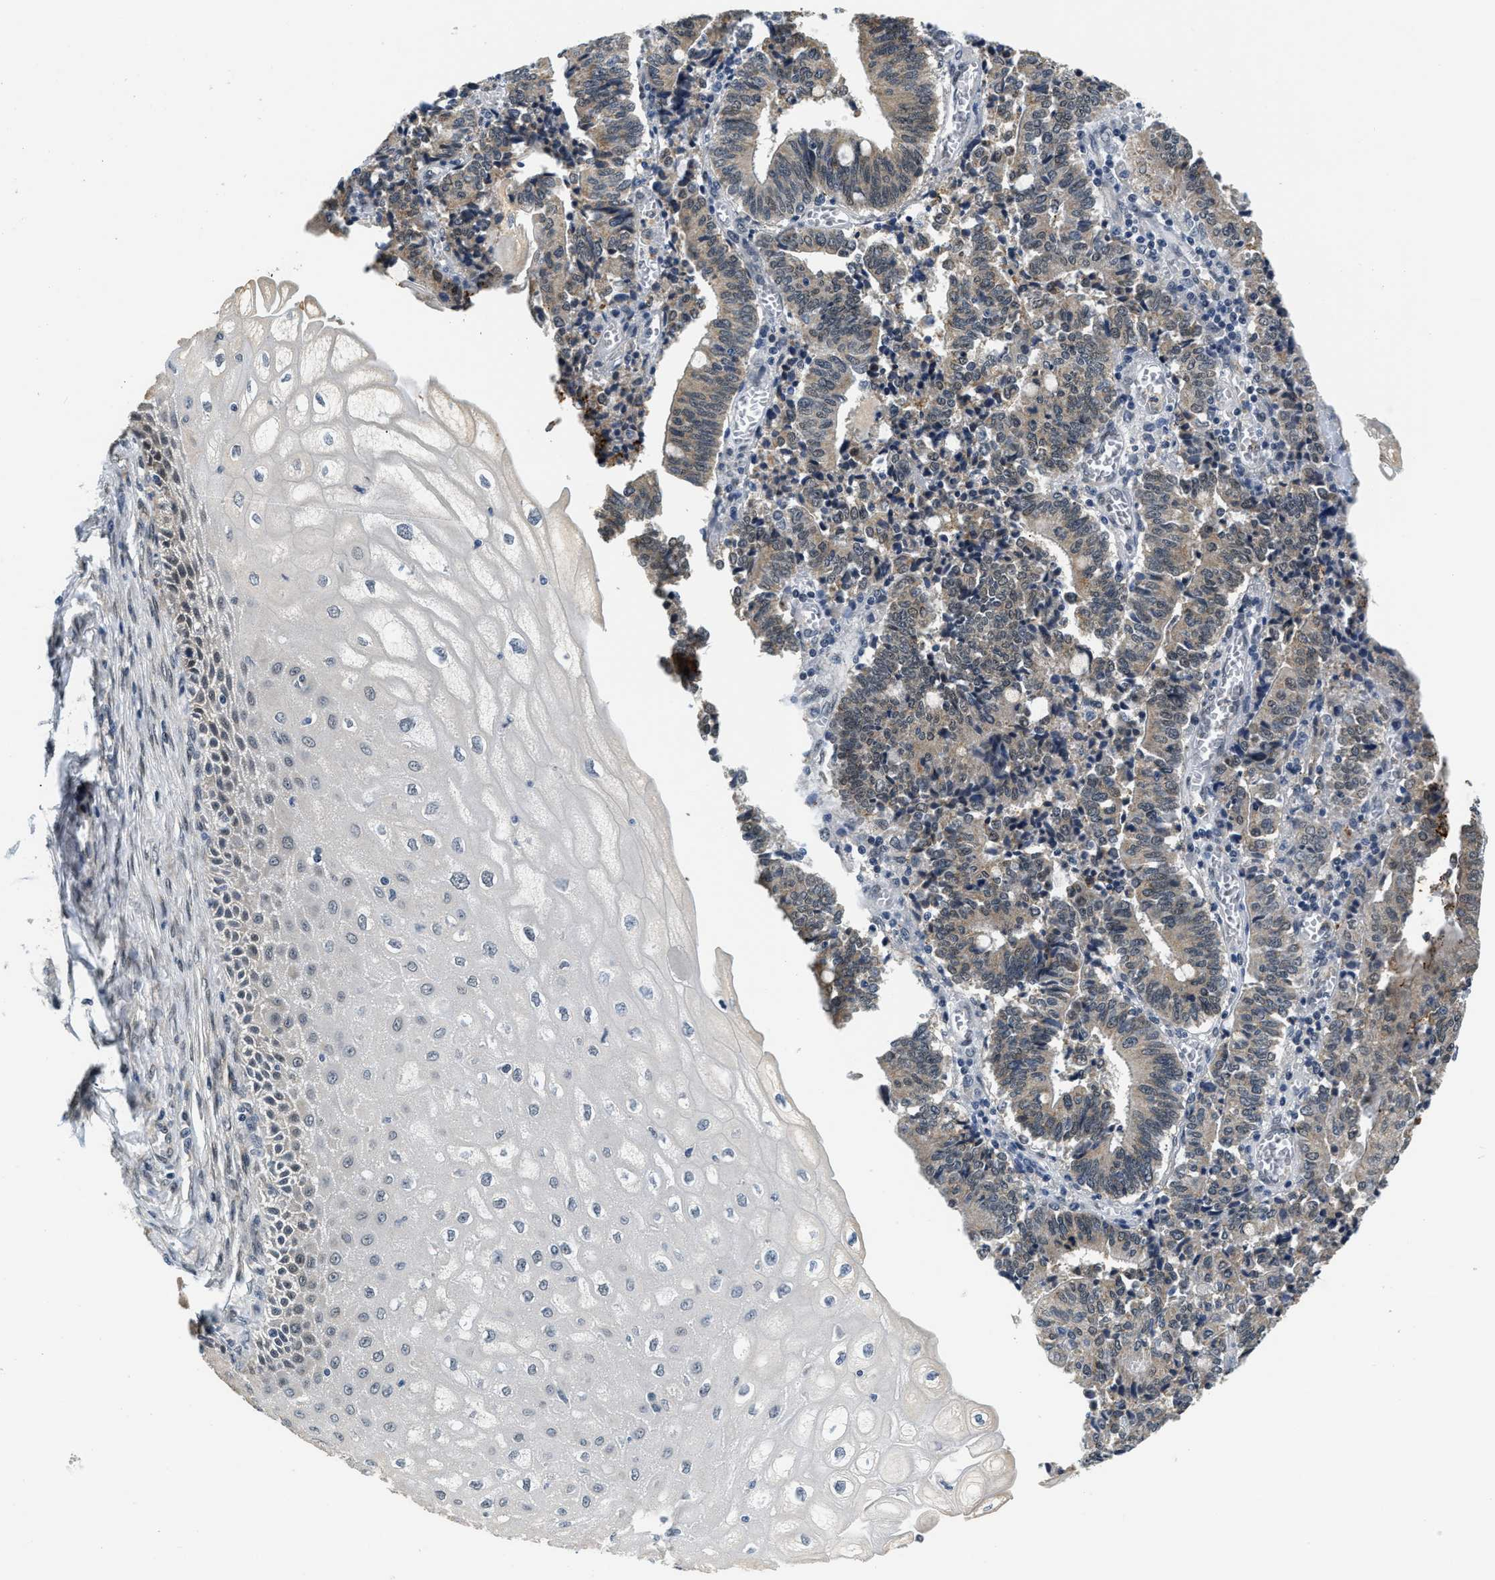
{"staining": {"intensity": "weak", "quantity": ">75%", "location": "cytoplasmic/membranous"}, "tissue": "cervical cancer", "cell_type": "Tumor cells", "image_type": "cancer", "snomed": [{"axis": "morphology", "description": "Adenocarcinoma, NOS"}, {"axis": "topography", "description": "Cervix"}], "caption": "Cervical cancer was stained to show a protein in brown. There is low levels of weak cytoplasmic/membranous positivity in about >75% of tumor cells. (brown staining indicates protein expression, while blue staining denotes nuclei).", "gene": "SMAD4", "patient": {"sex": "female", "age": 44}}